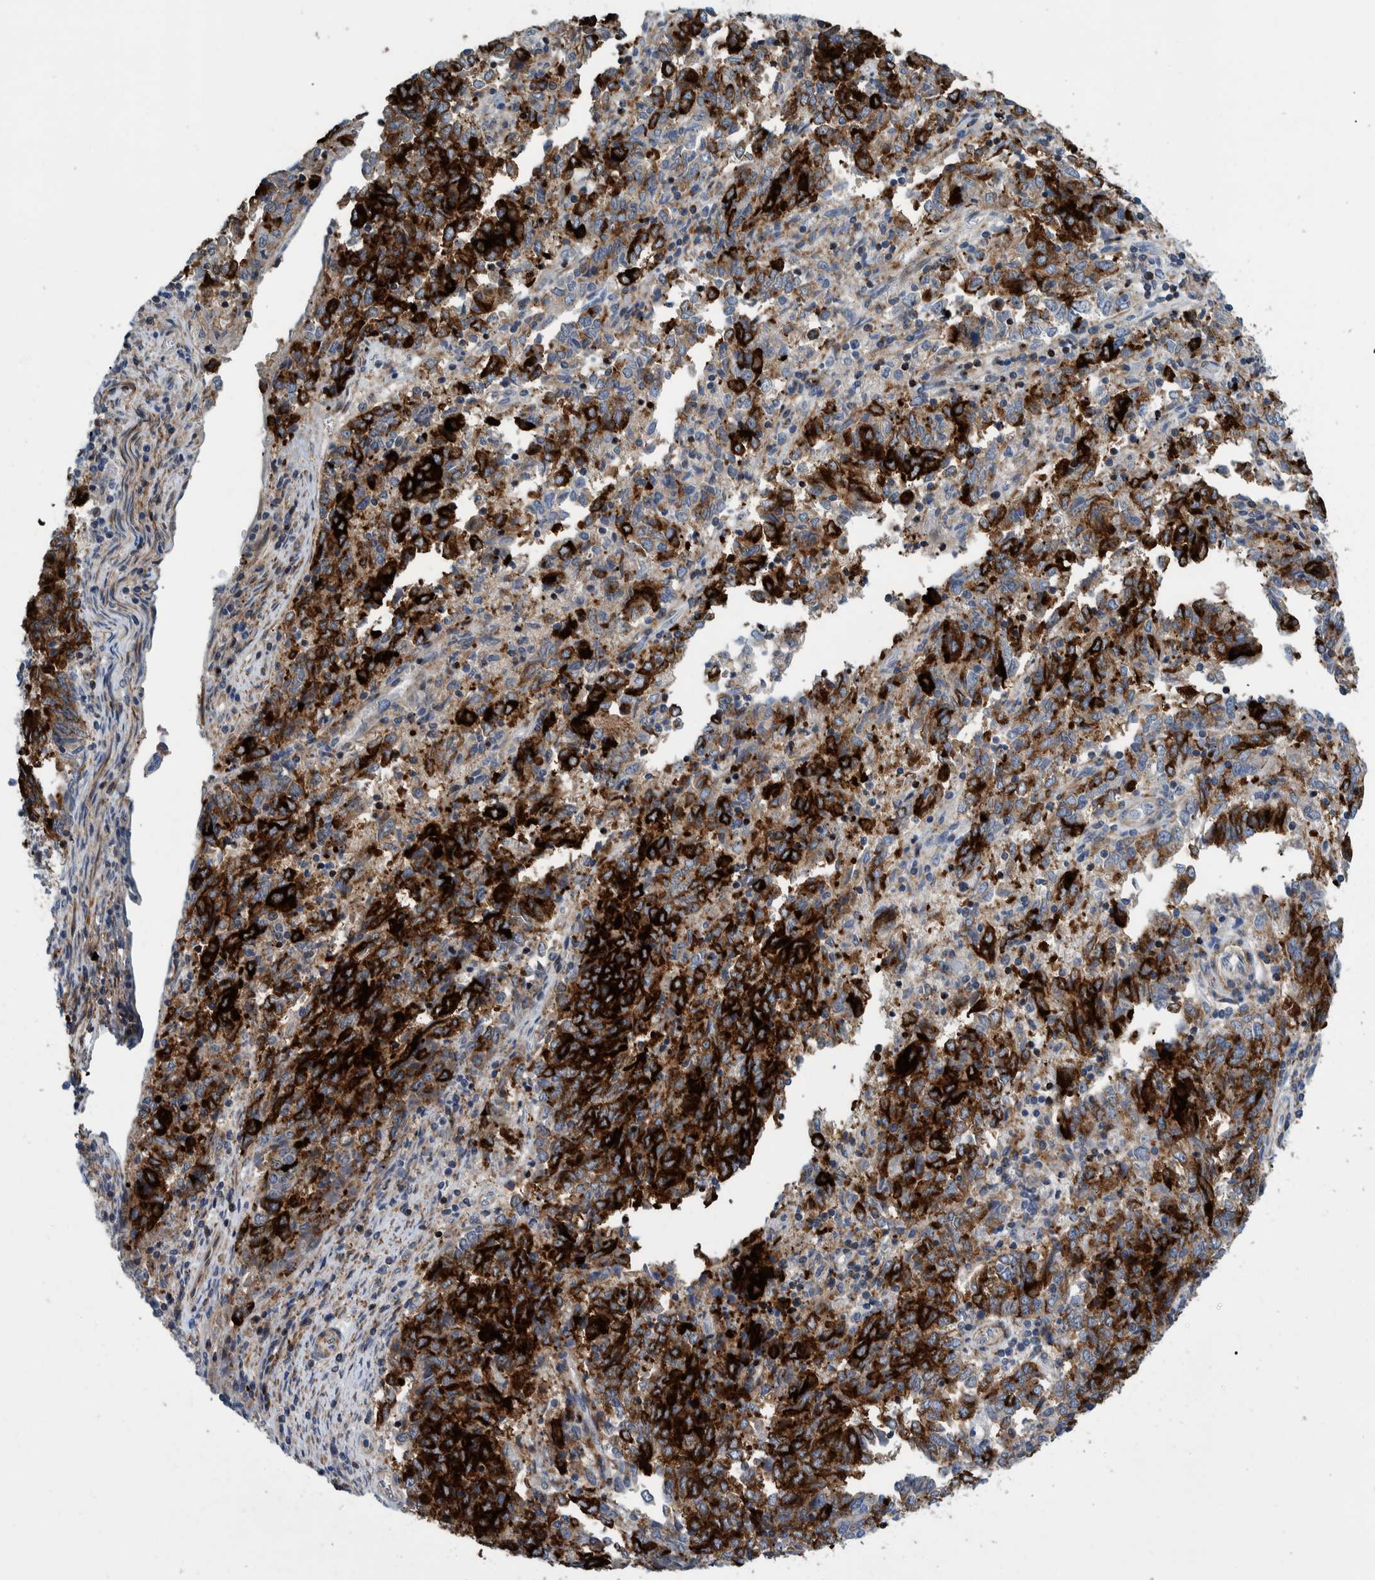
{"staining": {"intensity": "strong", "quantity": ">75%", "location": "cytoplasmic/membranous"}, "tissue": "endometrial cancer", "cell_type": "Tumor cells", "image_type": "cancer", "snomed": [{"axis": "morphology", "description": "Adenocarcinoma, NOS"}, {"axis": "topography", "description": "Endometrium"}], "caption": "Tumor cells show high levels of strong cytoplasmic/membranous staining in approximately >75% of cells in adenocarcinoma (endometrial). The staining was performed using DAB, with brown indicating positive protein expression. Nuclei are stained blue with hematoxylin.", "gene": "MKS1", "patient": {"sex": "female", "age": 80}}